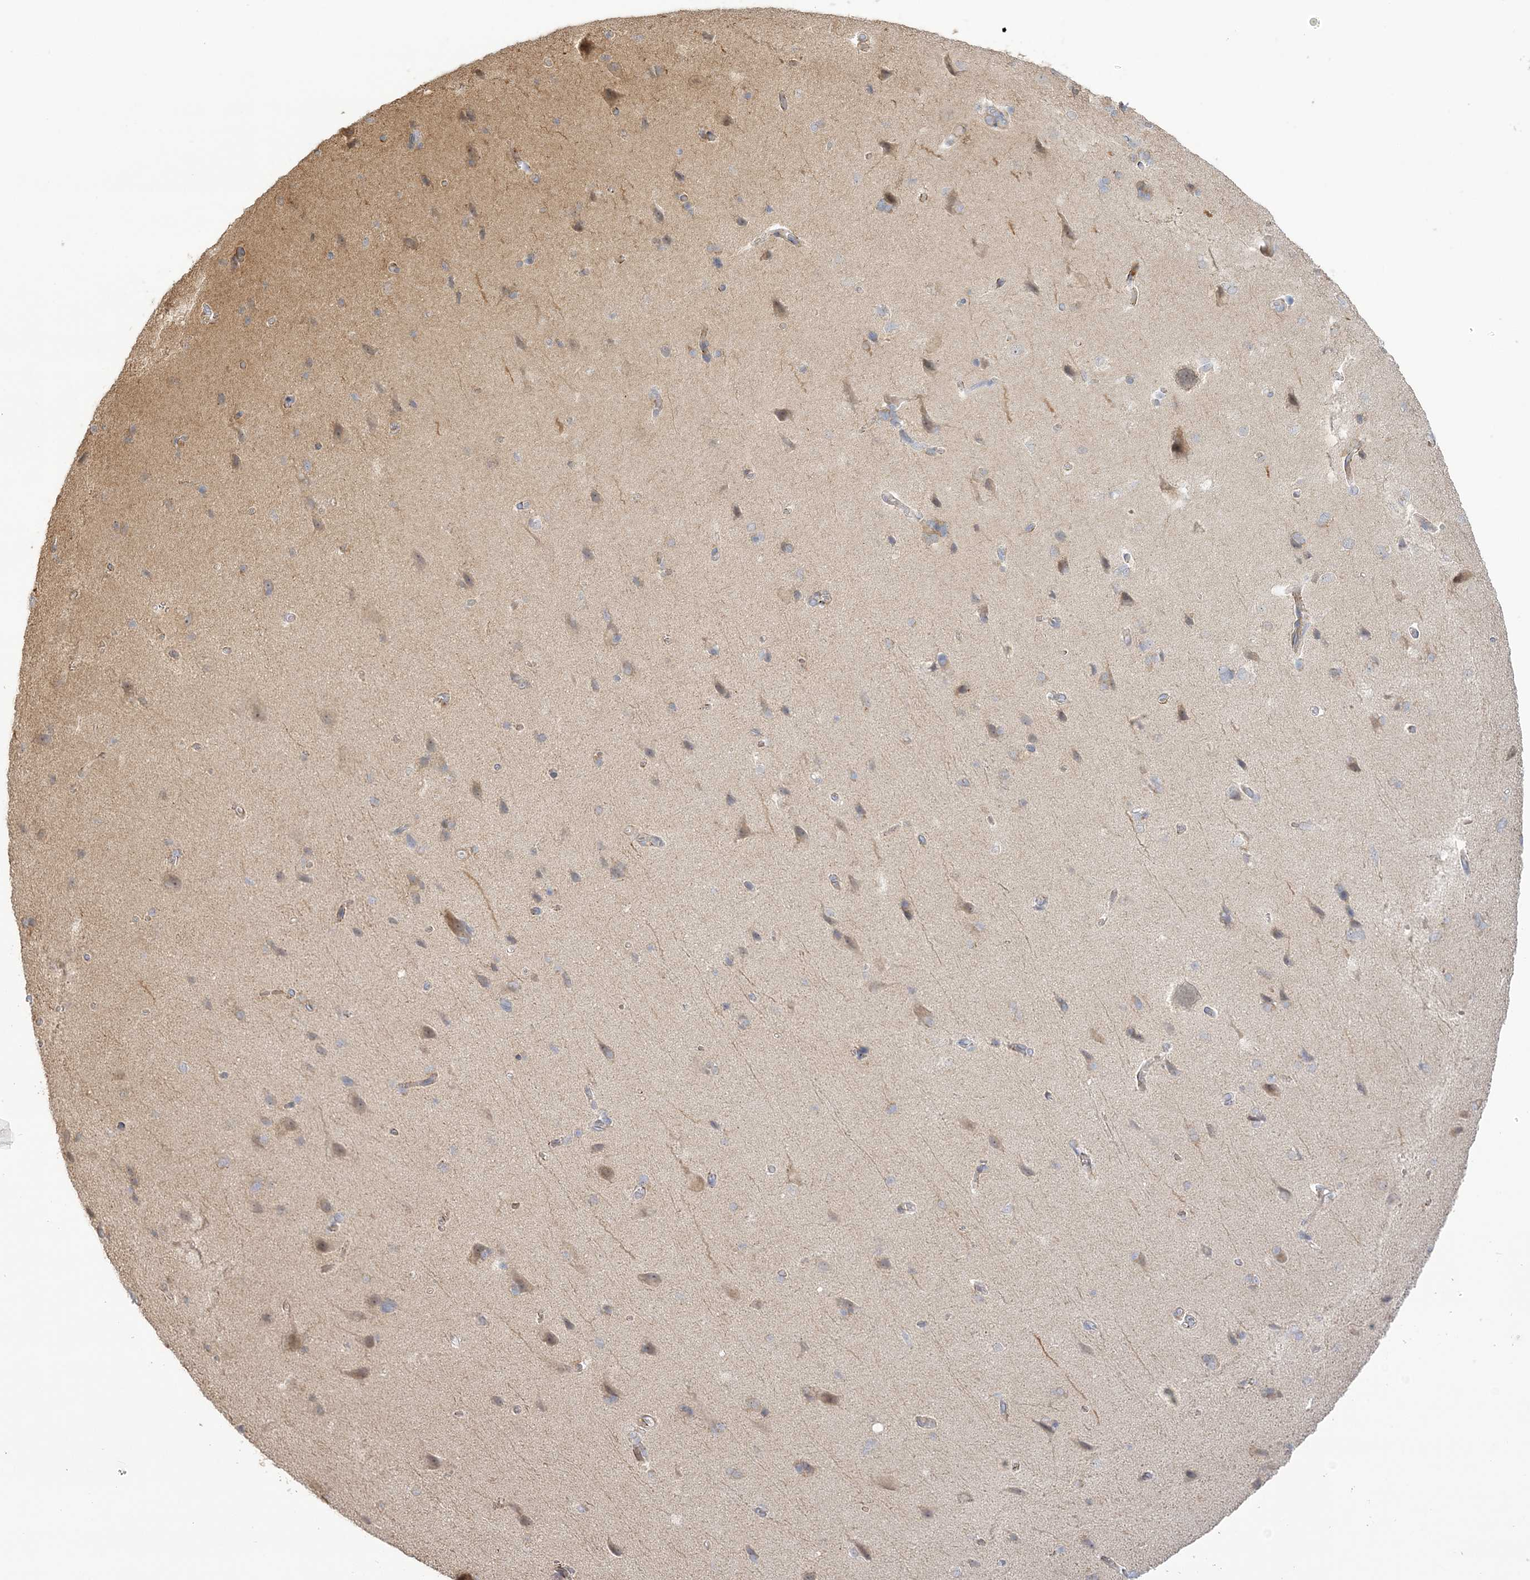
{"staining": {"intensity": "negative", "quantity": "none", "location": "none"}, "tissue": "cerebral cortex", "cell_type": "Endothelial cells", "image_type": "normal", "snomed": [{"axis": "morphology", "description": "Normal tissue, NOS"}, {"axis": "topography", "description": "Cerebral cortex"}], "caption": "Cerebral cortex was stained to show a protein in brown. There is no significant positivity in endothelial cells. (Brightfield microscopy of DAB IHC at high magnification).", "gene": "NAF1", "patient": {"sex": "male", "age": 62}}